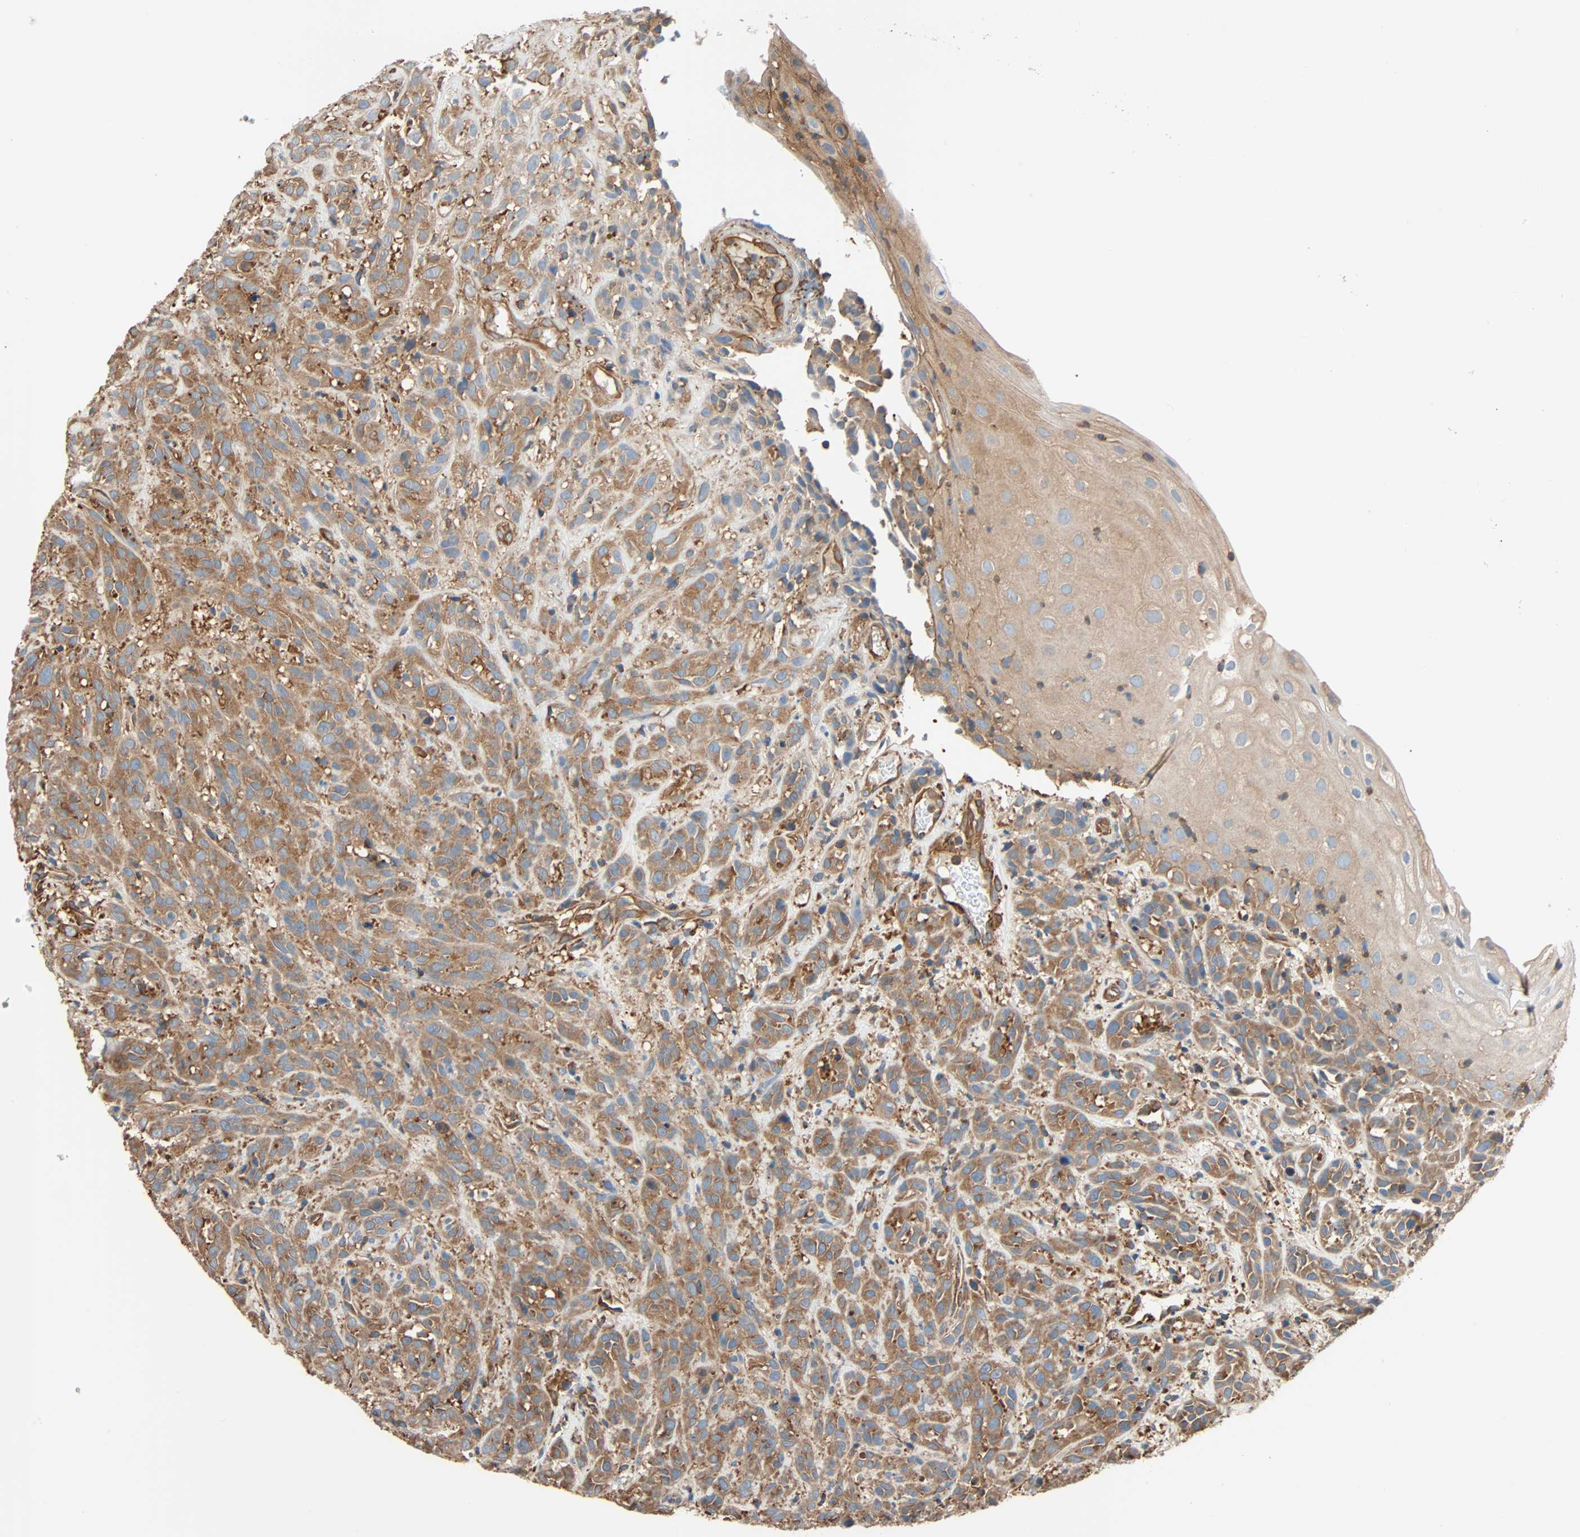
{"staining": {"intensity": "moderate", "quantity": ">75%", "location": "cytoplasmic/membranous"}, "tissue": "head and neck cancer", "cell_type": "Tumor cells", "image_type": "cancer", "snomed": [{"axis": "morphology", "description": "Normal tissue, NOS"}, {"axis": "morphology", "description": "Squamous cell carcinoma, NOS"}, {"axis": "topography", "description": "Cartilage tissue"}, {"axis": "topography", "description": "Head-Neck"}], "caption": "IHC histopathology image of neoplastic tissue: head and neck squamous cell carcinoma stained using immunohistochemistry displays medium levels of moderate protein expression localized specifically in the cytoplasmic/membranous of tumor cells, appearing as a cytoplasmic/membranous brown color.", "gene": "GALNT10", "patient": {"sex": "male", "age": 62}}